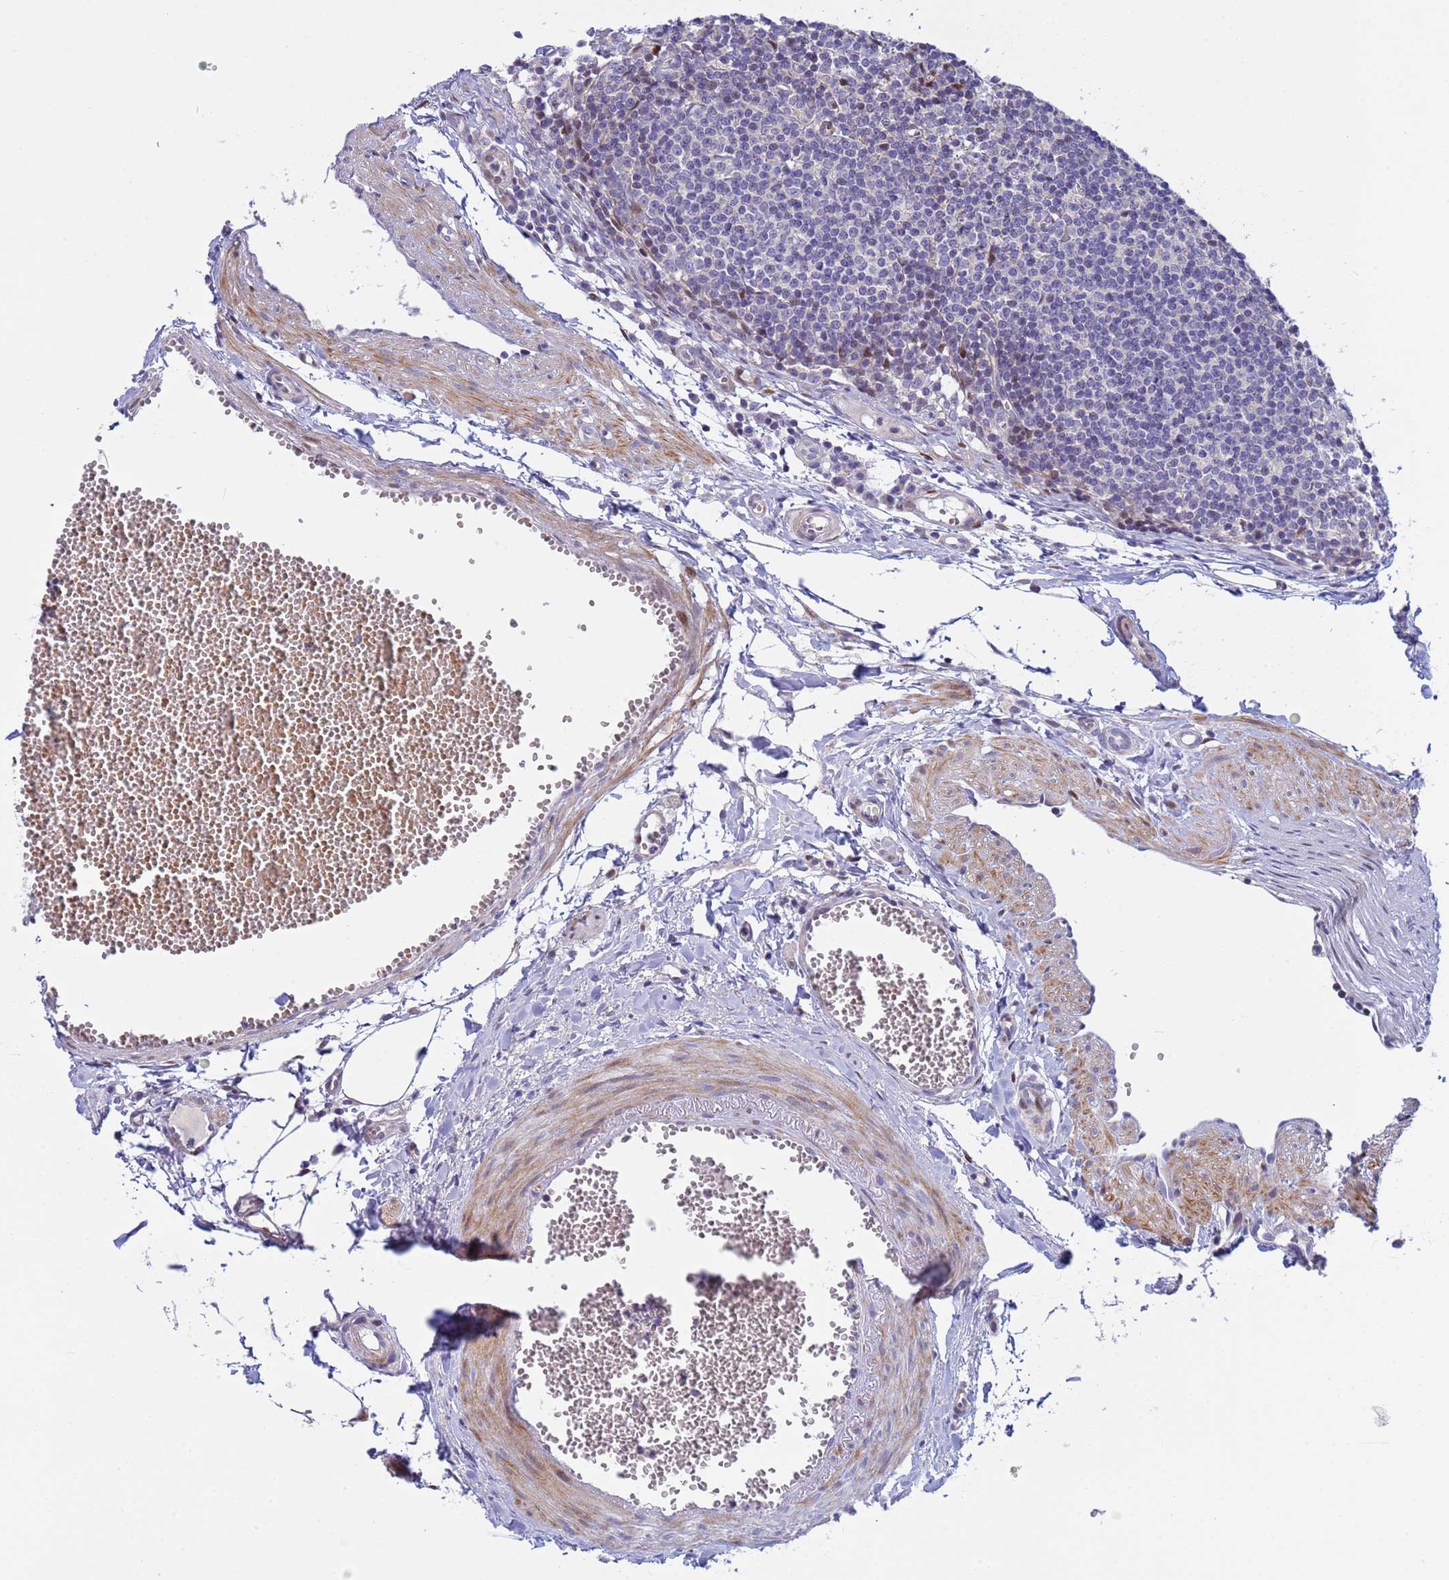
{"staining": {"intensity": "negative", "quantity": "none", "location": "none"}, "tissue": "lymph node", "cell_type": "Germinal center cells", "image_type": "normal", "snomed": [{"axis": "morphology", "description": "Normal tissue, NOS"}, {"axis": "topography", "description": "Lymph node"}], "caption": "High magnification brightfield microscopy of benign lymph node stained with DAB (brown) and counterstained with hematoxylin (blue): germinal center cells show no significant staining. Brightfield microscopy of immunohistochemistry (IHC) stained with DAB (3,3'-diaminobenzidine) (brown) and hematoxylin (blue), captured at high magnification.", "gene": "PPP6R1", "patient": {"sex": "female", "age": 27}}